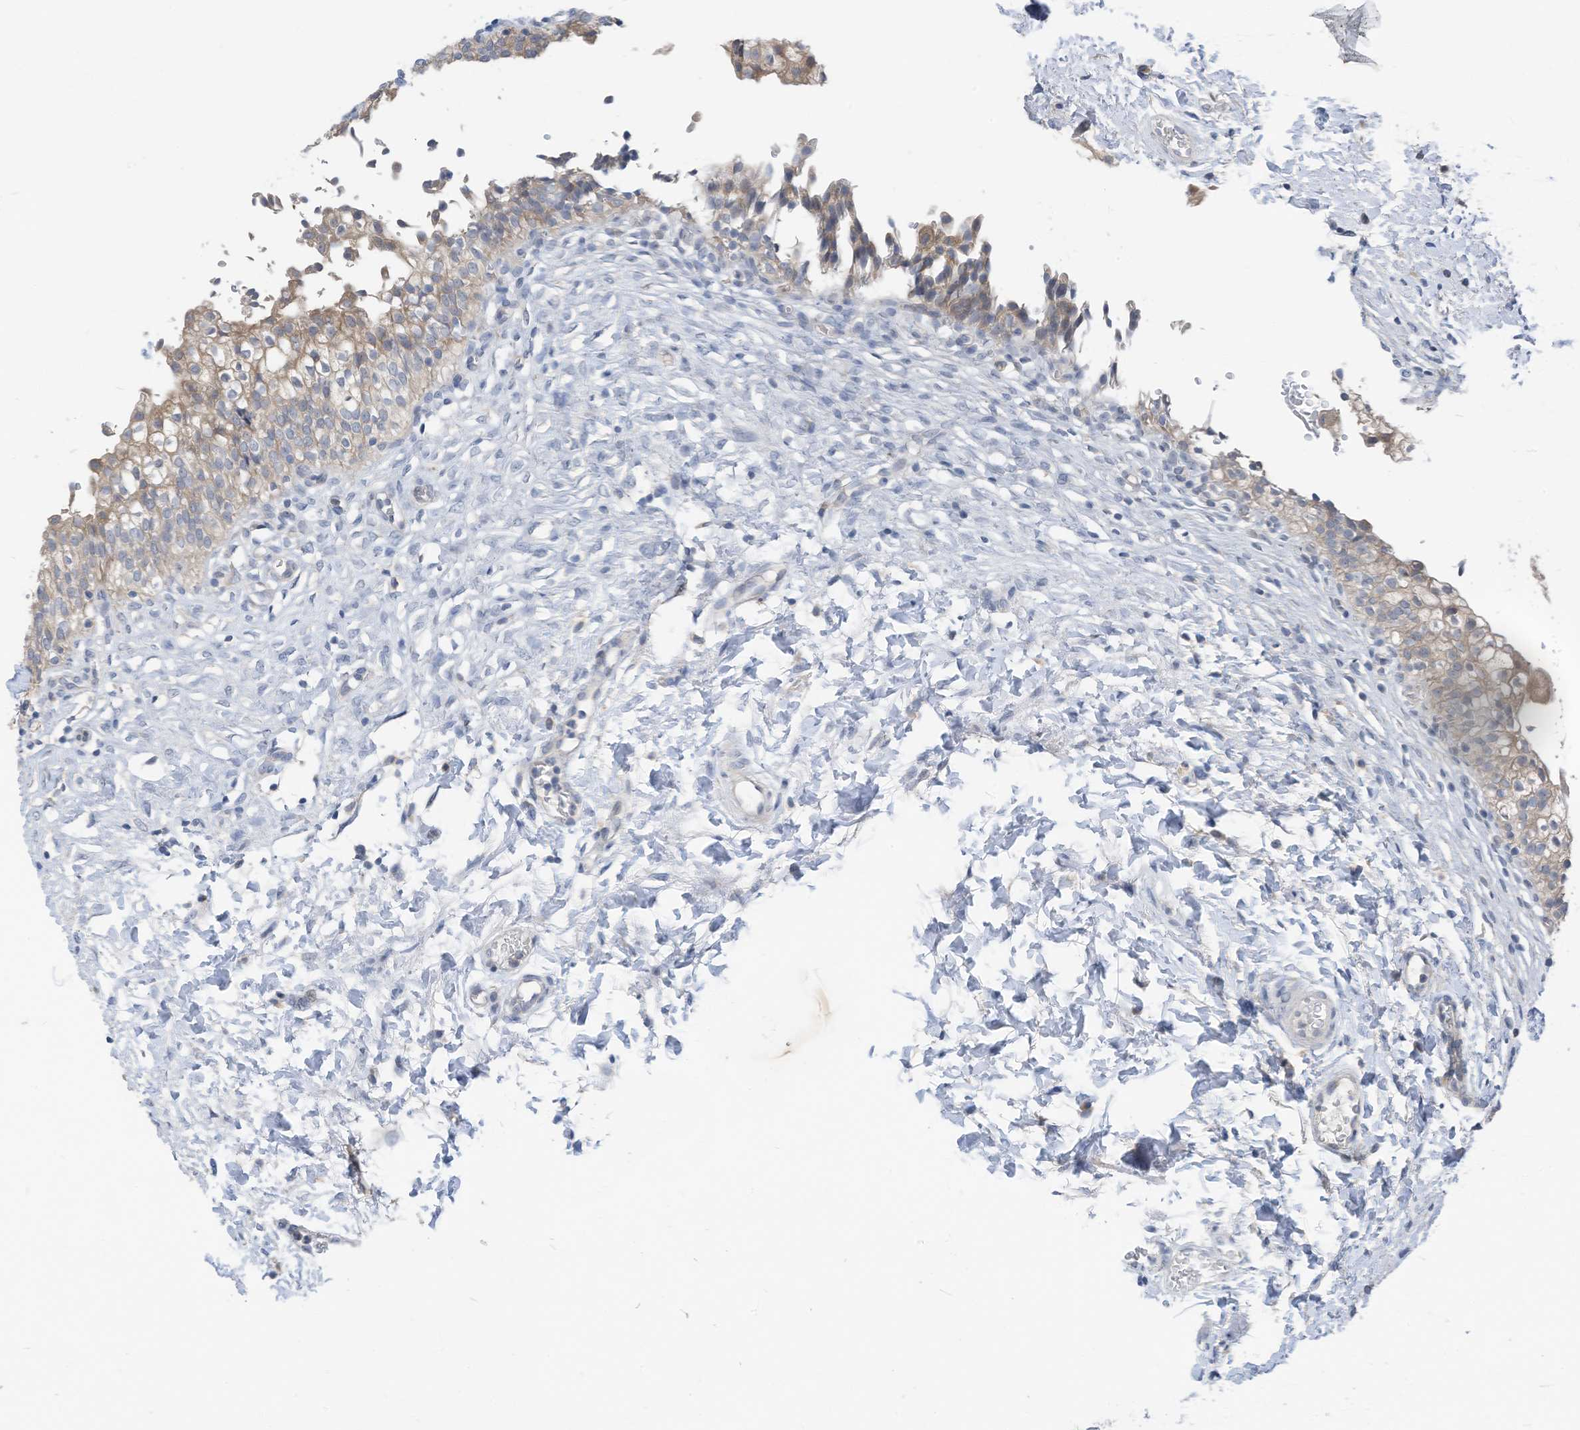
{"staining": {"intensity": "weak", "quantity": "25%-75%", "location": "cytoplasmic/membranous"}, "tissue": "urinary bladder", "cell_type": "Urothelial cells", "image_type": "normal", "snomed": [{"axis": "morphology", "description": "Normal tissue, NOS"}, {"axis": "topography", "description": "Urinary bladder"}], "caption": "Normal urinary bladder was stained to show a protein in brown. There is low levels of weak cytoplasmic/membranous expression in about 25%-75% of urothelial cells.", "gene": "LDAH", "patient": {"sex": "male", "age": 55}}